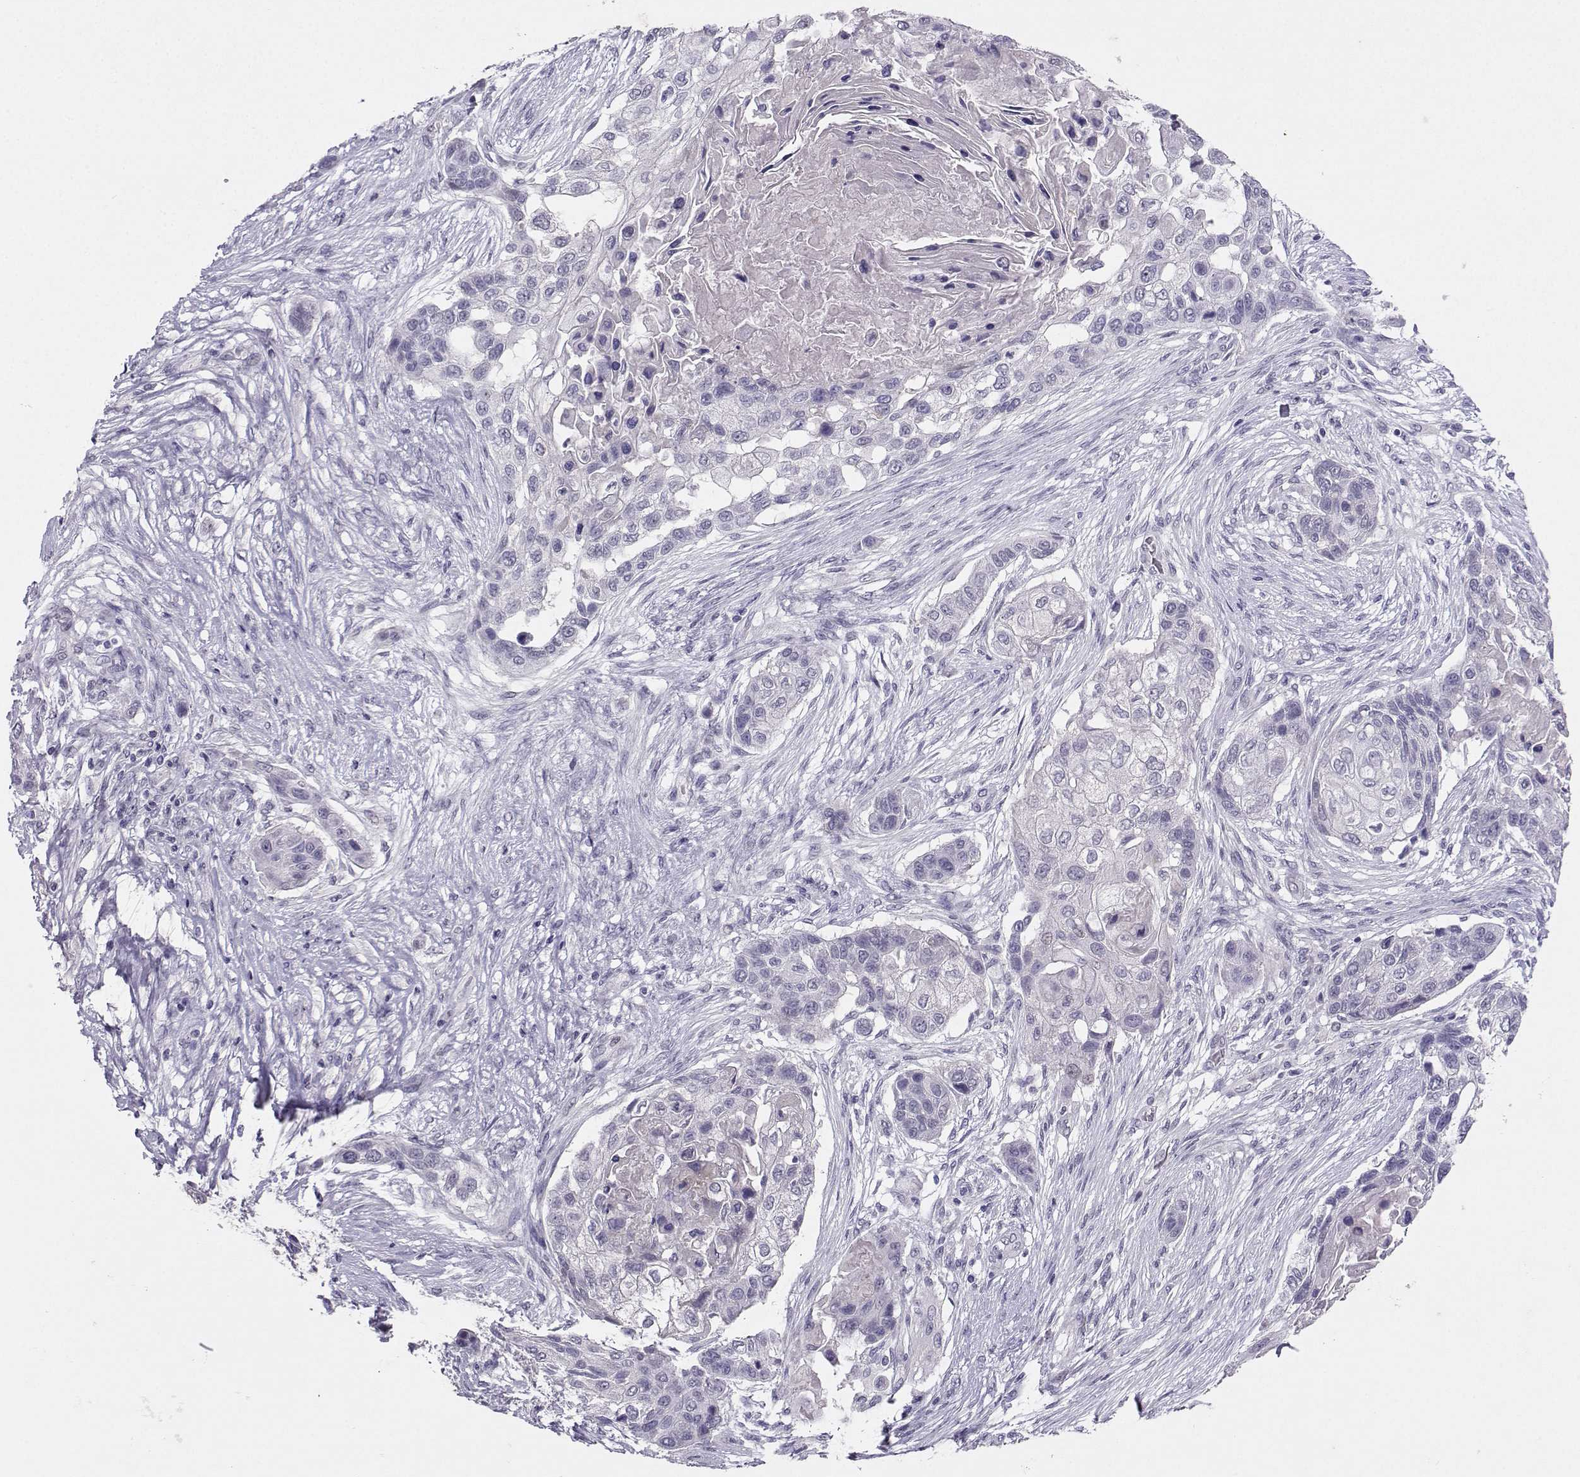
{"staining": {"intensity": "weak", "quantity": "<25%", "location": "cytoplasmic/membranous"}, "tissue": "lung cancer", "cell_type": "Tumor cells", "image_type": "cancer", "snomed": [{"axis": "morphology", "description": "Squamous cell carcinoma, NOS"}, {"axis": "topography", "description": "Lung"}], "caption": "Tumor cells show no significant positivity in lung squamous cell carcinoma. (DAB (3,3'-diaminobenzidine) immunohistochemistry (IHC) with hematoxylin counter stain).", "gene": "CARTPT", "patient": {"sex": "male", "age": 69}}